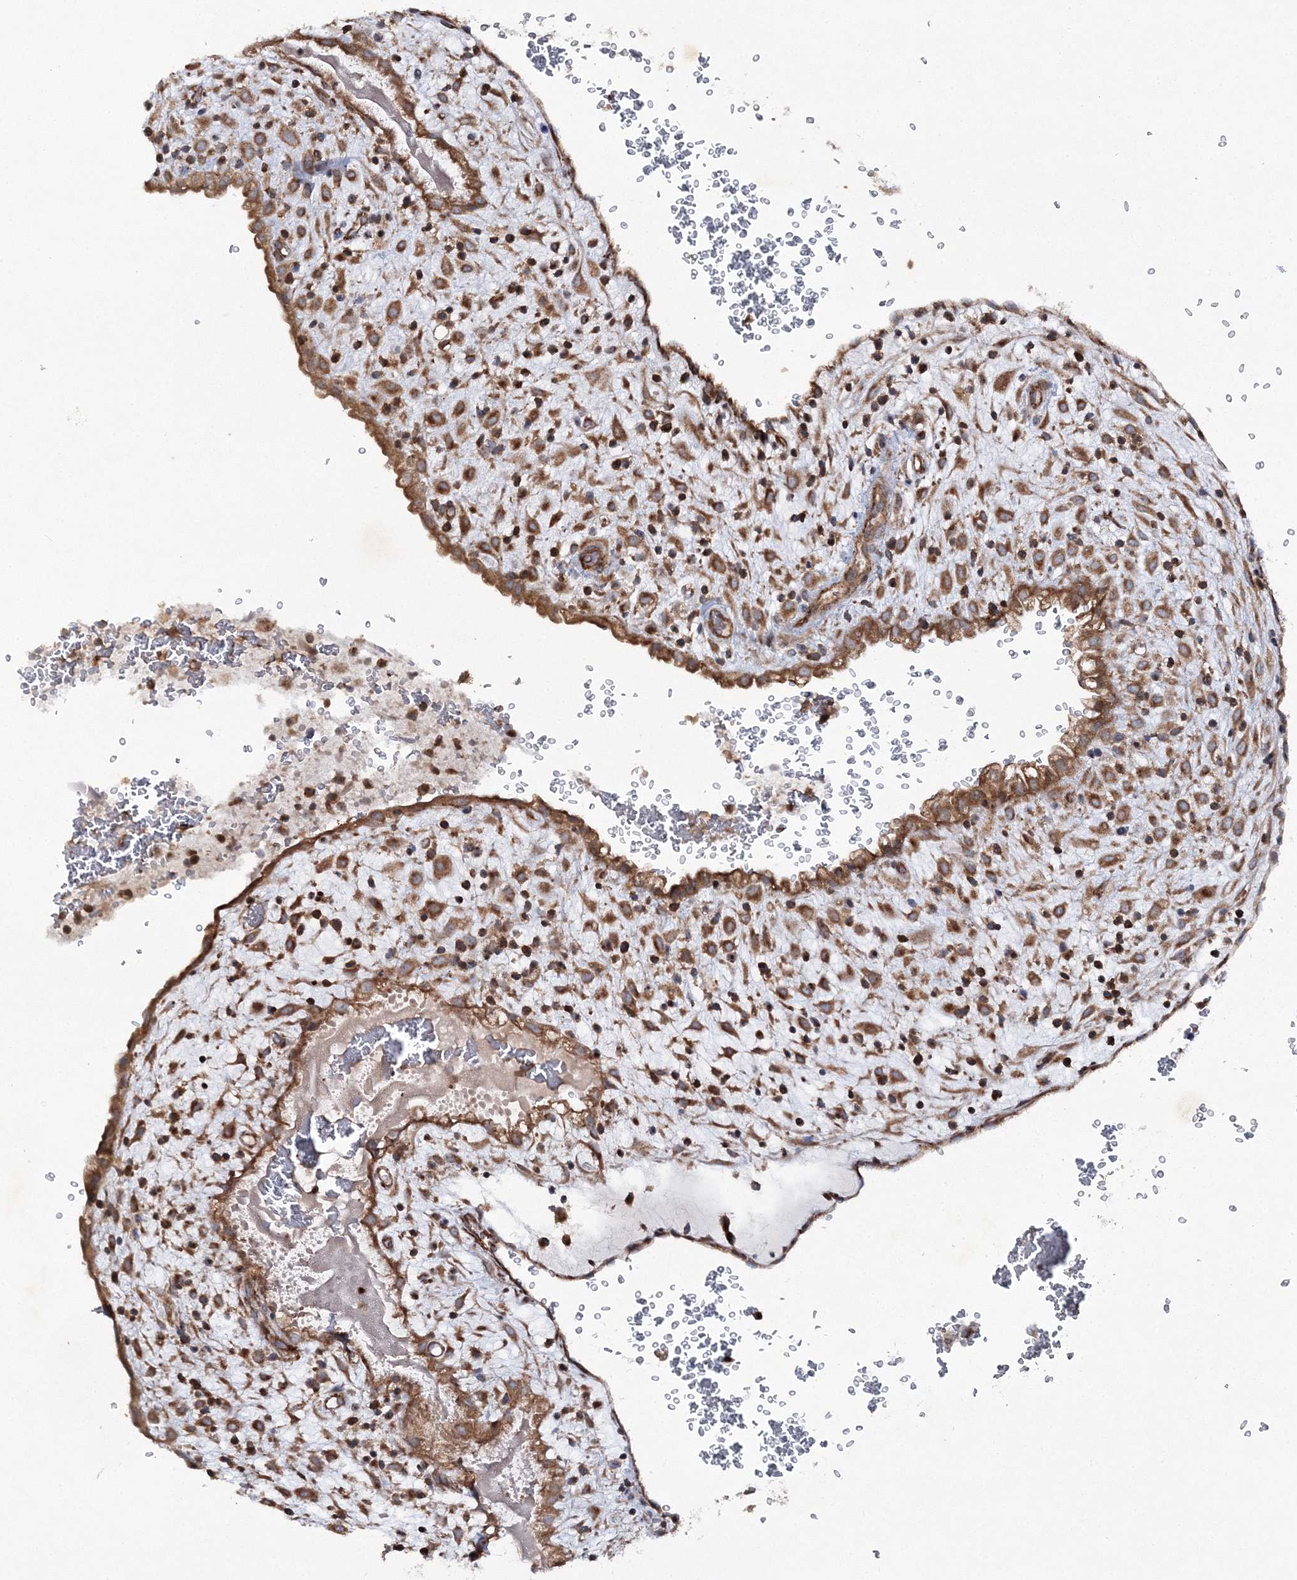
{"staining": {"intensity": "moderate", "quantity": ">75%", "location": "cytoplasmic/membranous"}, "tissue": "placenta", "cell_type": "Decidual cells", "image_type": "normal", "snomed": [{"axis": "morphology", "description": "Normal tissue, NOS"}, {"axis": "topography", "description": "Placenta"}], "caption": "Human placenta stained with a brown dye shows moderate cytoplasmic/membranous positive expression in approximately >75% of decidual cells.", "gene": "DNAJC13", "patient": {"sex": "female", "age": 35}}